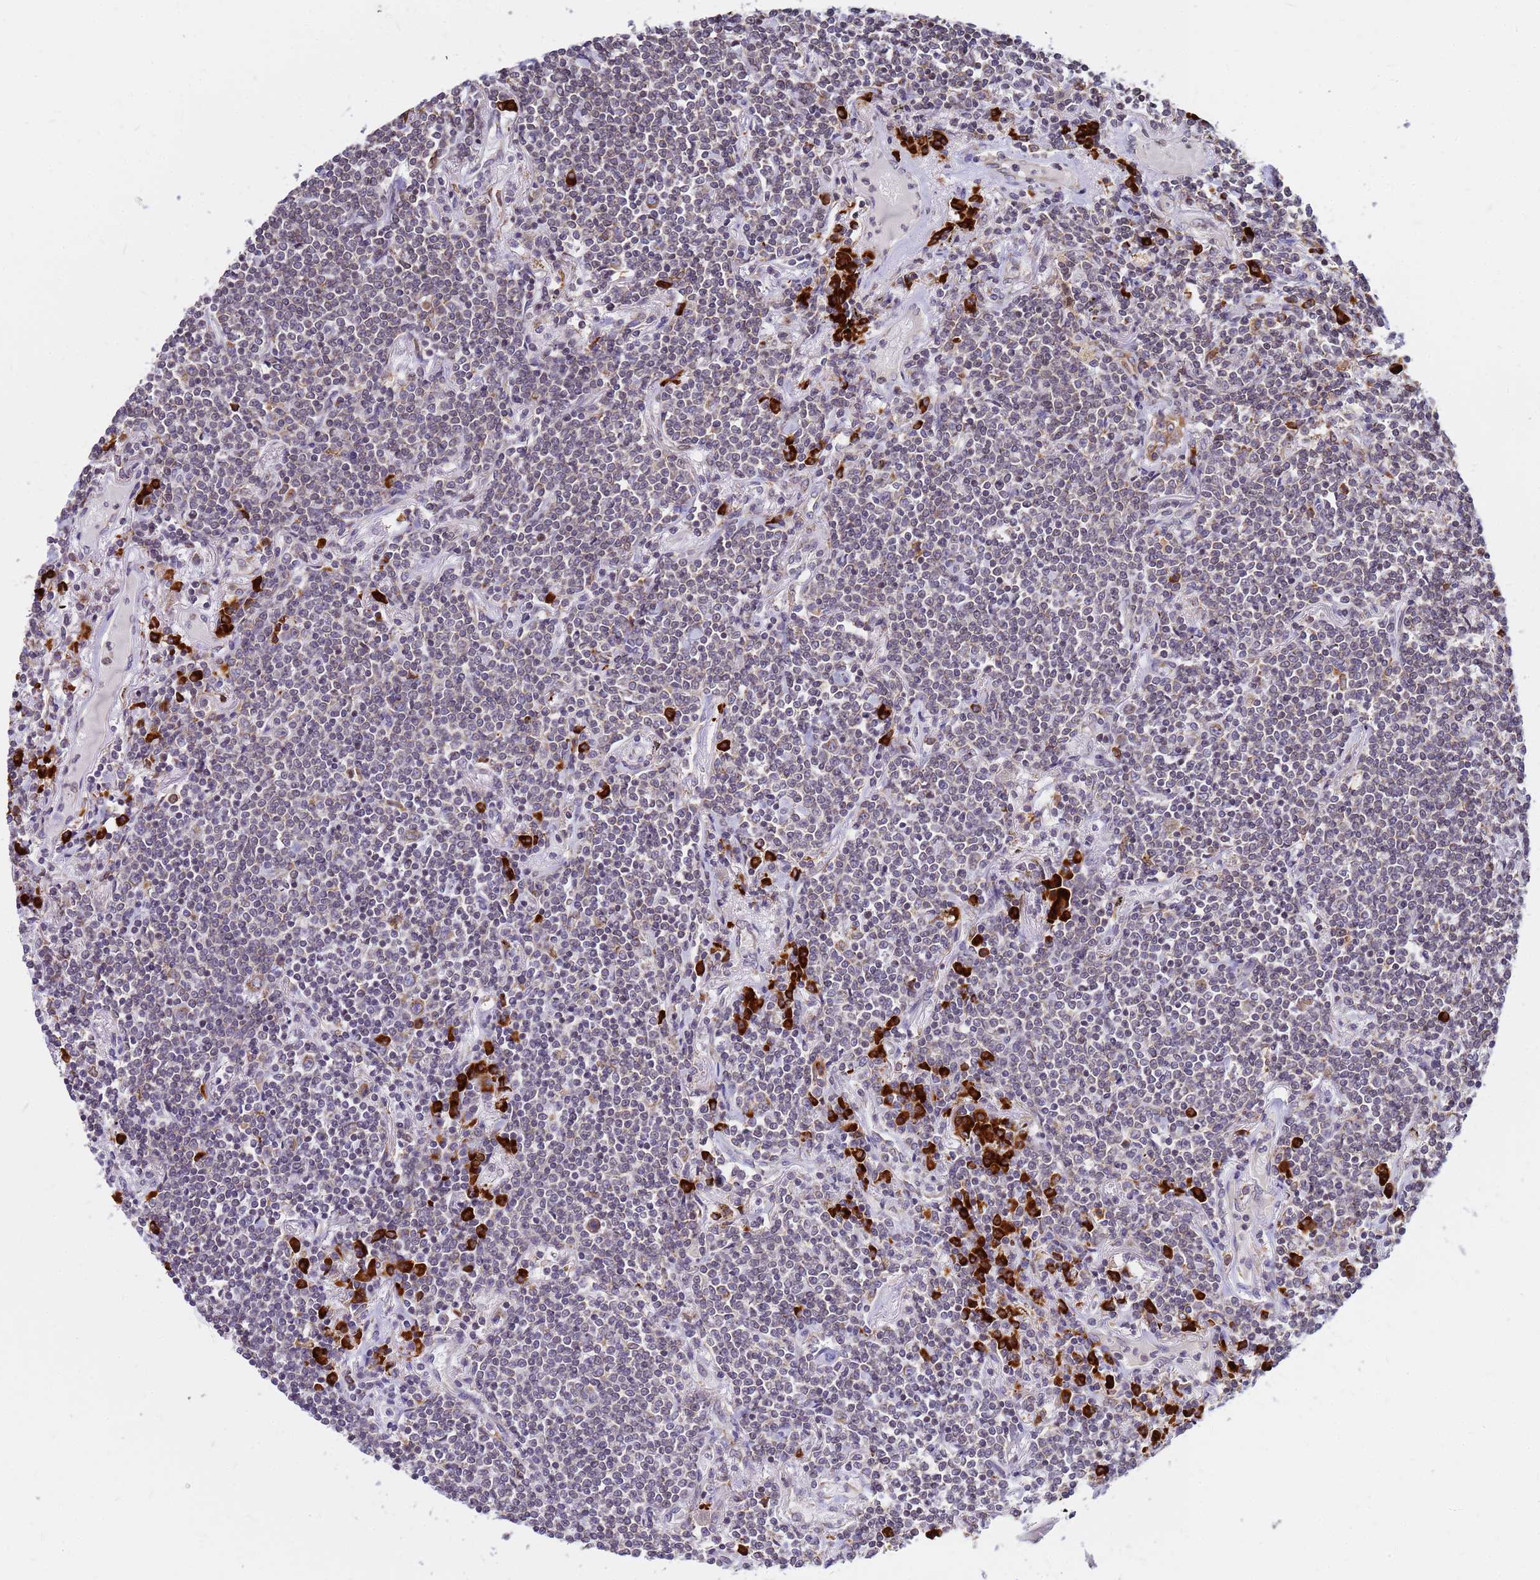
{"staining": {"intensity": "negative", "quantity": "none", "location": "none"}, "tissue": "lymphoma", "cell_type": "Tumor cells", "image_type": "cancer", "snomed": [{"axis": "morphology", "description": "Malignant lymphoma, non-Hodgkin's type, Low grade"}, {"axis": "topography", "description": "Lung"}], "caption": "IHC histopathology image of low-grade malignant lymphoma, non-Hodgkin's type stained for a protein (brown), which exhibits no expression in tumor cells. Nuclei are stained in blue.", "gene": "SSR4", "patient": {"sex": "female", "age": 71}}